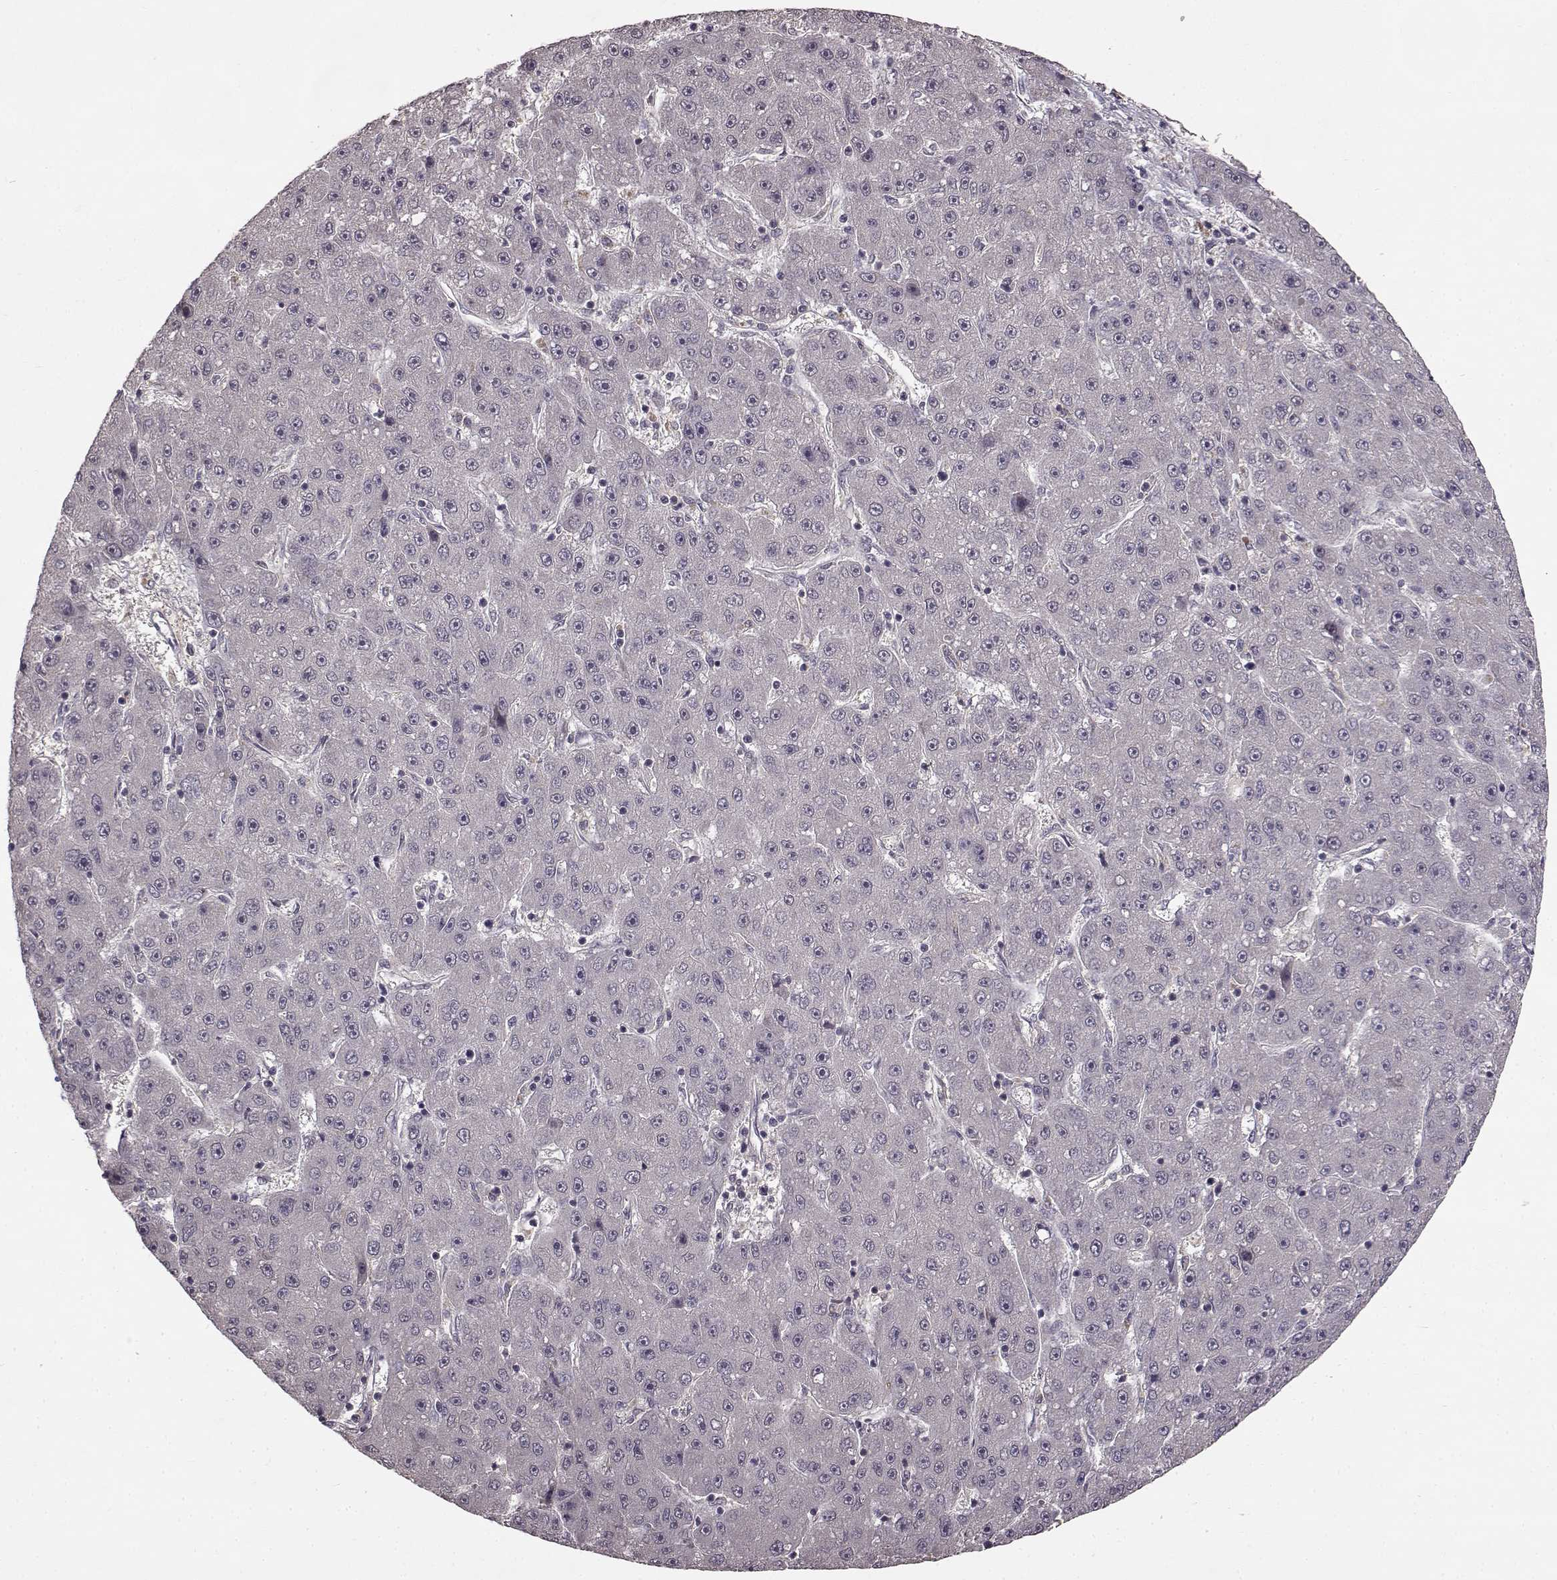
{"staining": {"intensity": "negative", "quantity": "none", "location": "none"}, "tissue": "liver cancer", "cell_type": "Tumor cells", "image_type": "cancer", "snomed": [{"axis": "morphology", "description": "Carcinoma, Hepatocellular, NOS"}, {"axis": "topography", "description": "Liver"}], "caption": "There is no significant expression in tumor cells of liver cancer (hepatocellular carcinoma).", "gene": "NTRK2", "patient": {"sex": "male", "age": 67}}